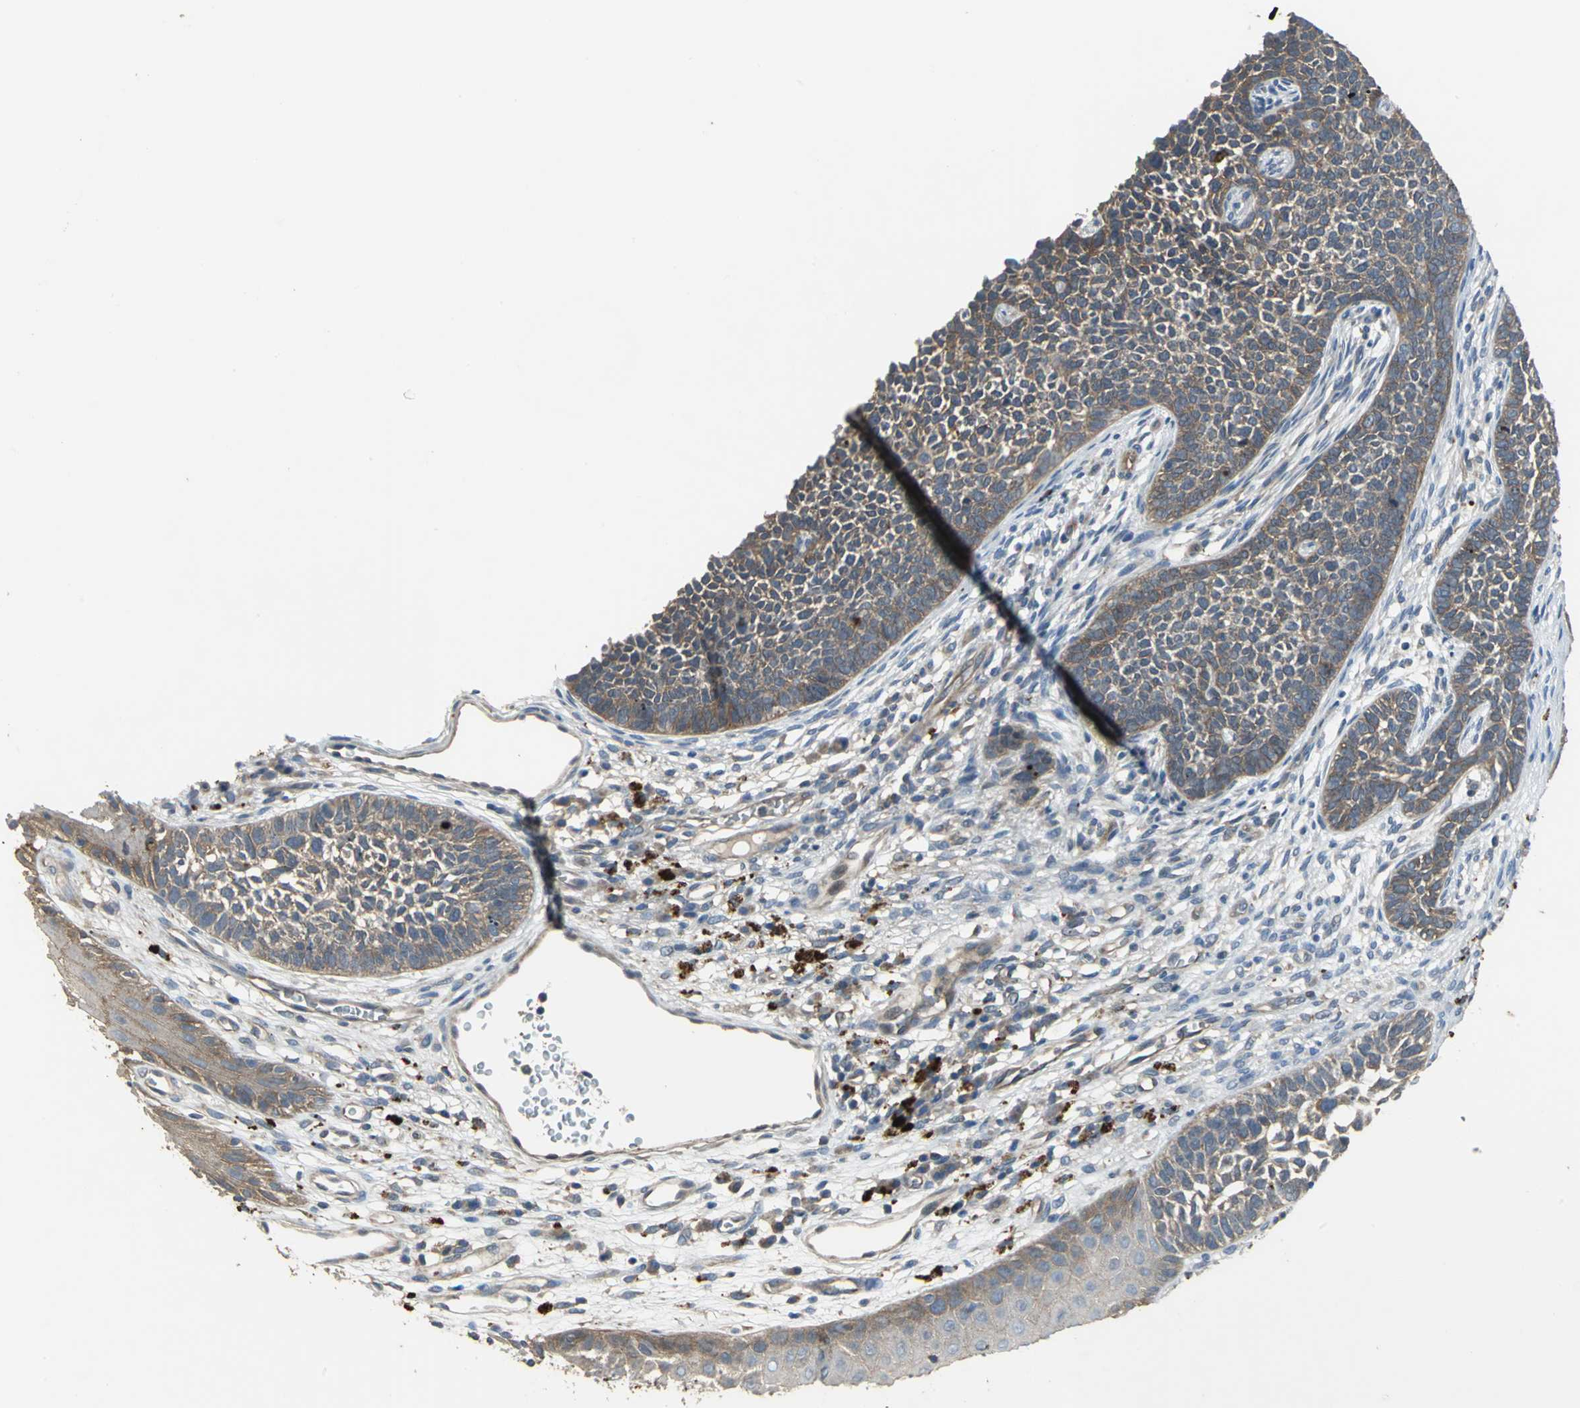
{"staining": {"intensity": "moderate", "quantity": ">75%", "location": "cytoplasmic/membranous"}, "tissue": "skin cancer", "cell_type": "Tumor cells", "image_type": "cancer", "snomed": [{"axis": "morphology", "description": "Basal cell carcinoma"}, {"axis": "topography", "description": "Skin"}], "caption": "Immunohistochemical staining of skin cancer (basal cell carcinoma) demonstrates medium levels of moderate cytoplasmic/membranous expression in about >75% of tumor cells. (IHC, brightfield microscopy, high magnification).", "gene": "MET", "patient": {"sex": "female", "age": 84}}